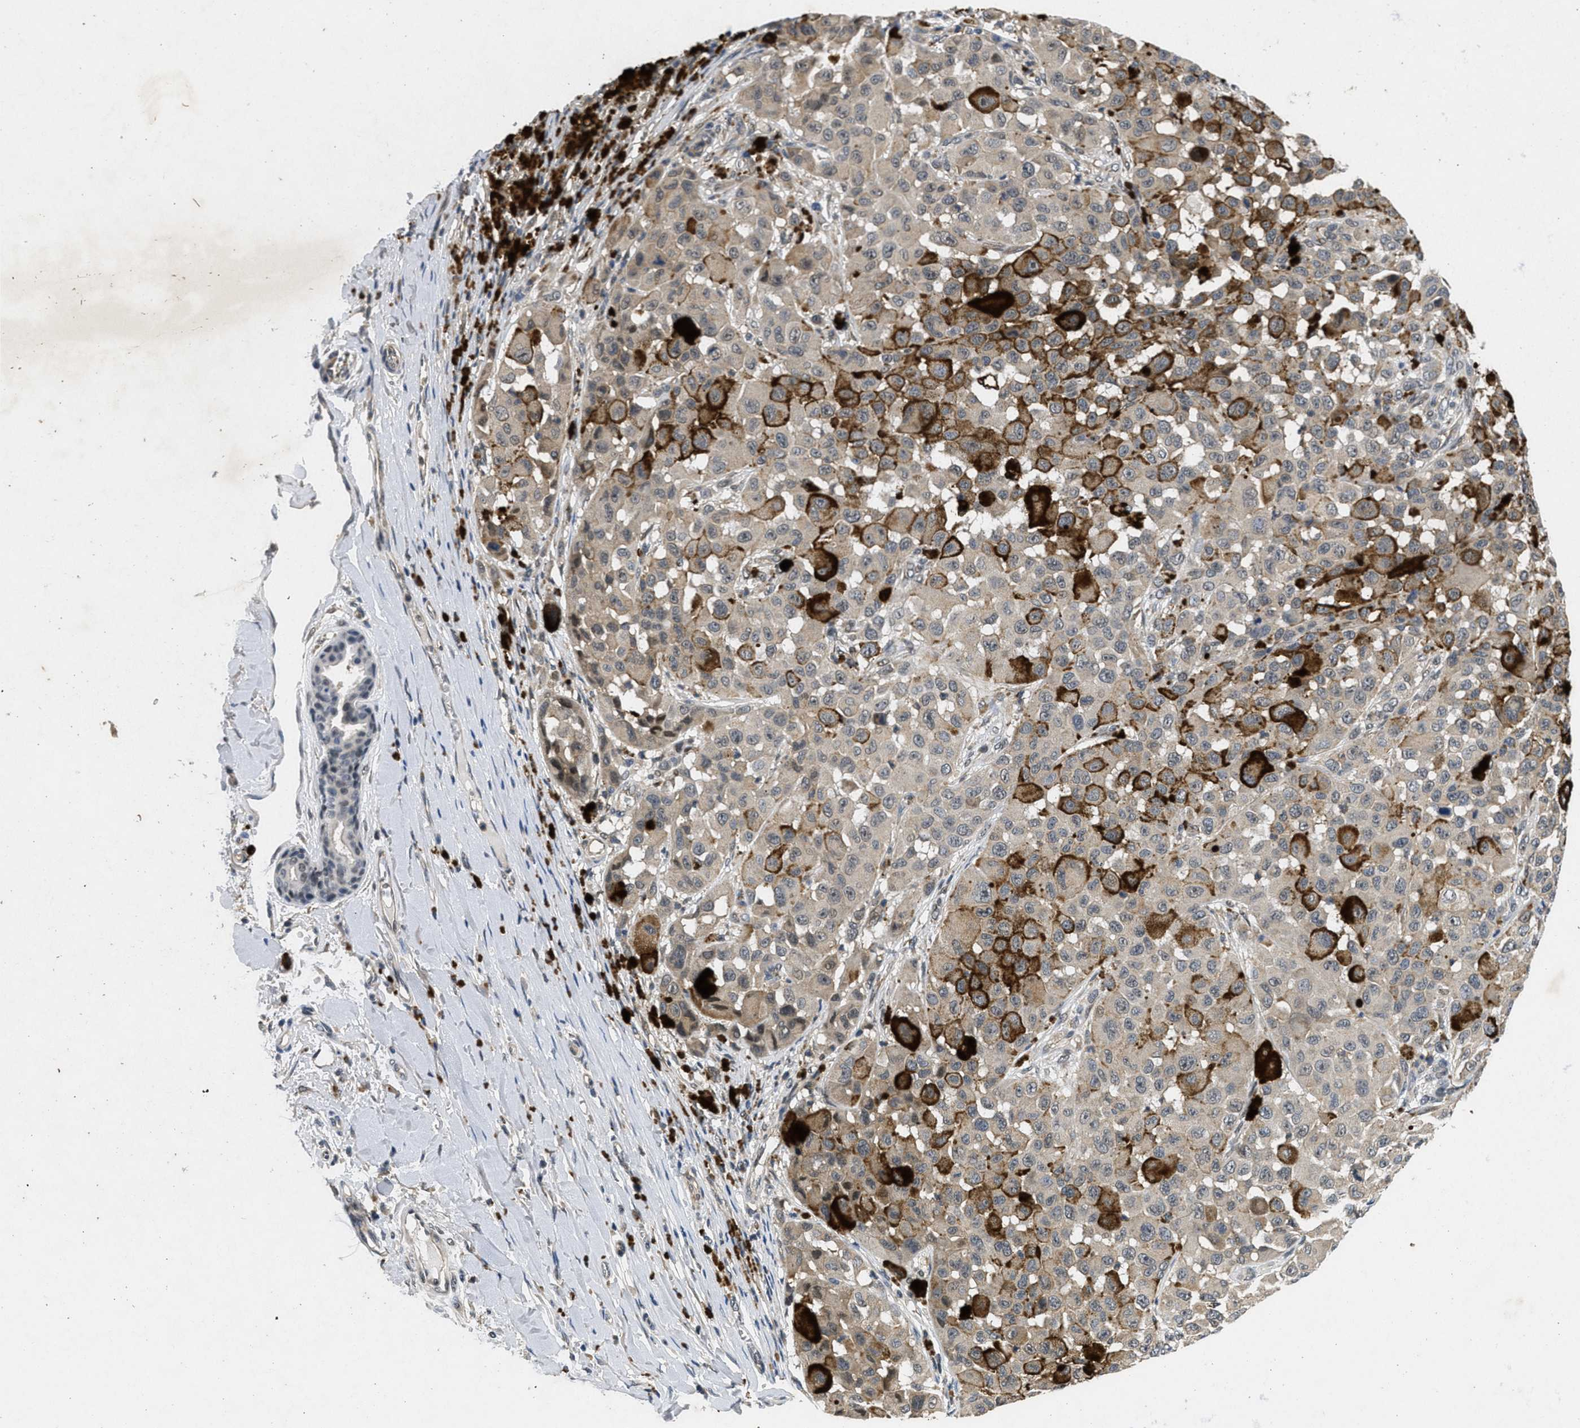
{"staining": {"intensity": "weak", "quantity": ">75%", "location": "cytoplasmic/membranous"}, "tissue": "melanoma", "cell_type": "Tumor cells", "image_type": "cancer", "snomed": [{"axis": "morphology", "description": "Malignant melanoma, NOS"}, {"axis": "topography", "description": "Skin"}], "caption": "This image demonstrates immunohistochemistry staining of human melanoma, with low weak cytoplasmic/membranous staining in about >75% of tumor cells.", "gene": "PAPOLG", "patient": {"sex": "male", "age": 96}}